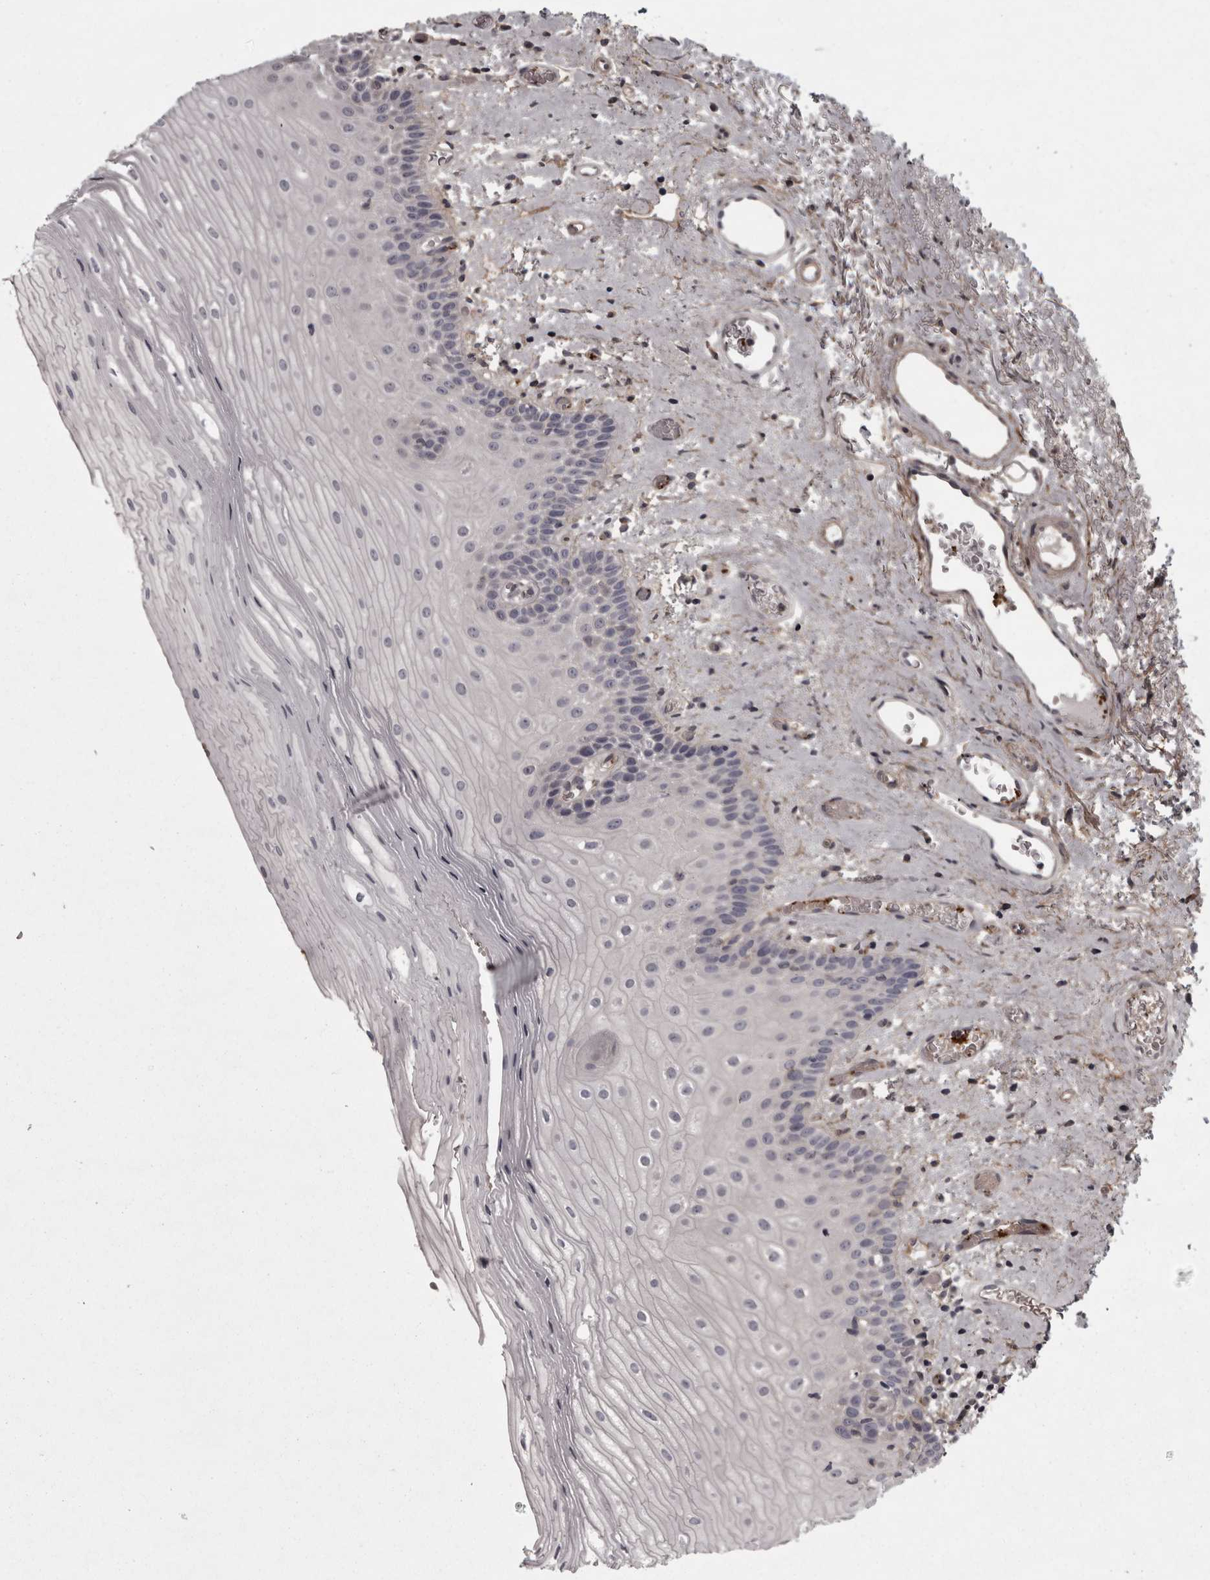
{"staining": {"intensity": "negative", "quantity": "none", "location": "none"}, "tissue": "oral mucosa", "cell_type": "Squamous epithelial cells", "image_type": "normal", "snomed": [{"axis": "morphology", "description": "Normal tissue, NOS"}, {"axis": "topography", "description": "Oral tissue"}], "caption": "DAB (3,3'-diaminobenzidine) immunohistochemical staining of normal oral mucosa displays no significant expression in squamous epithelial cells.", "gene": "RSU1", "patient": {"sex": "male", "age": 52}}